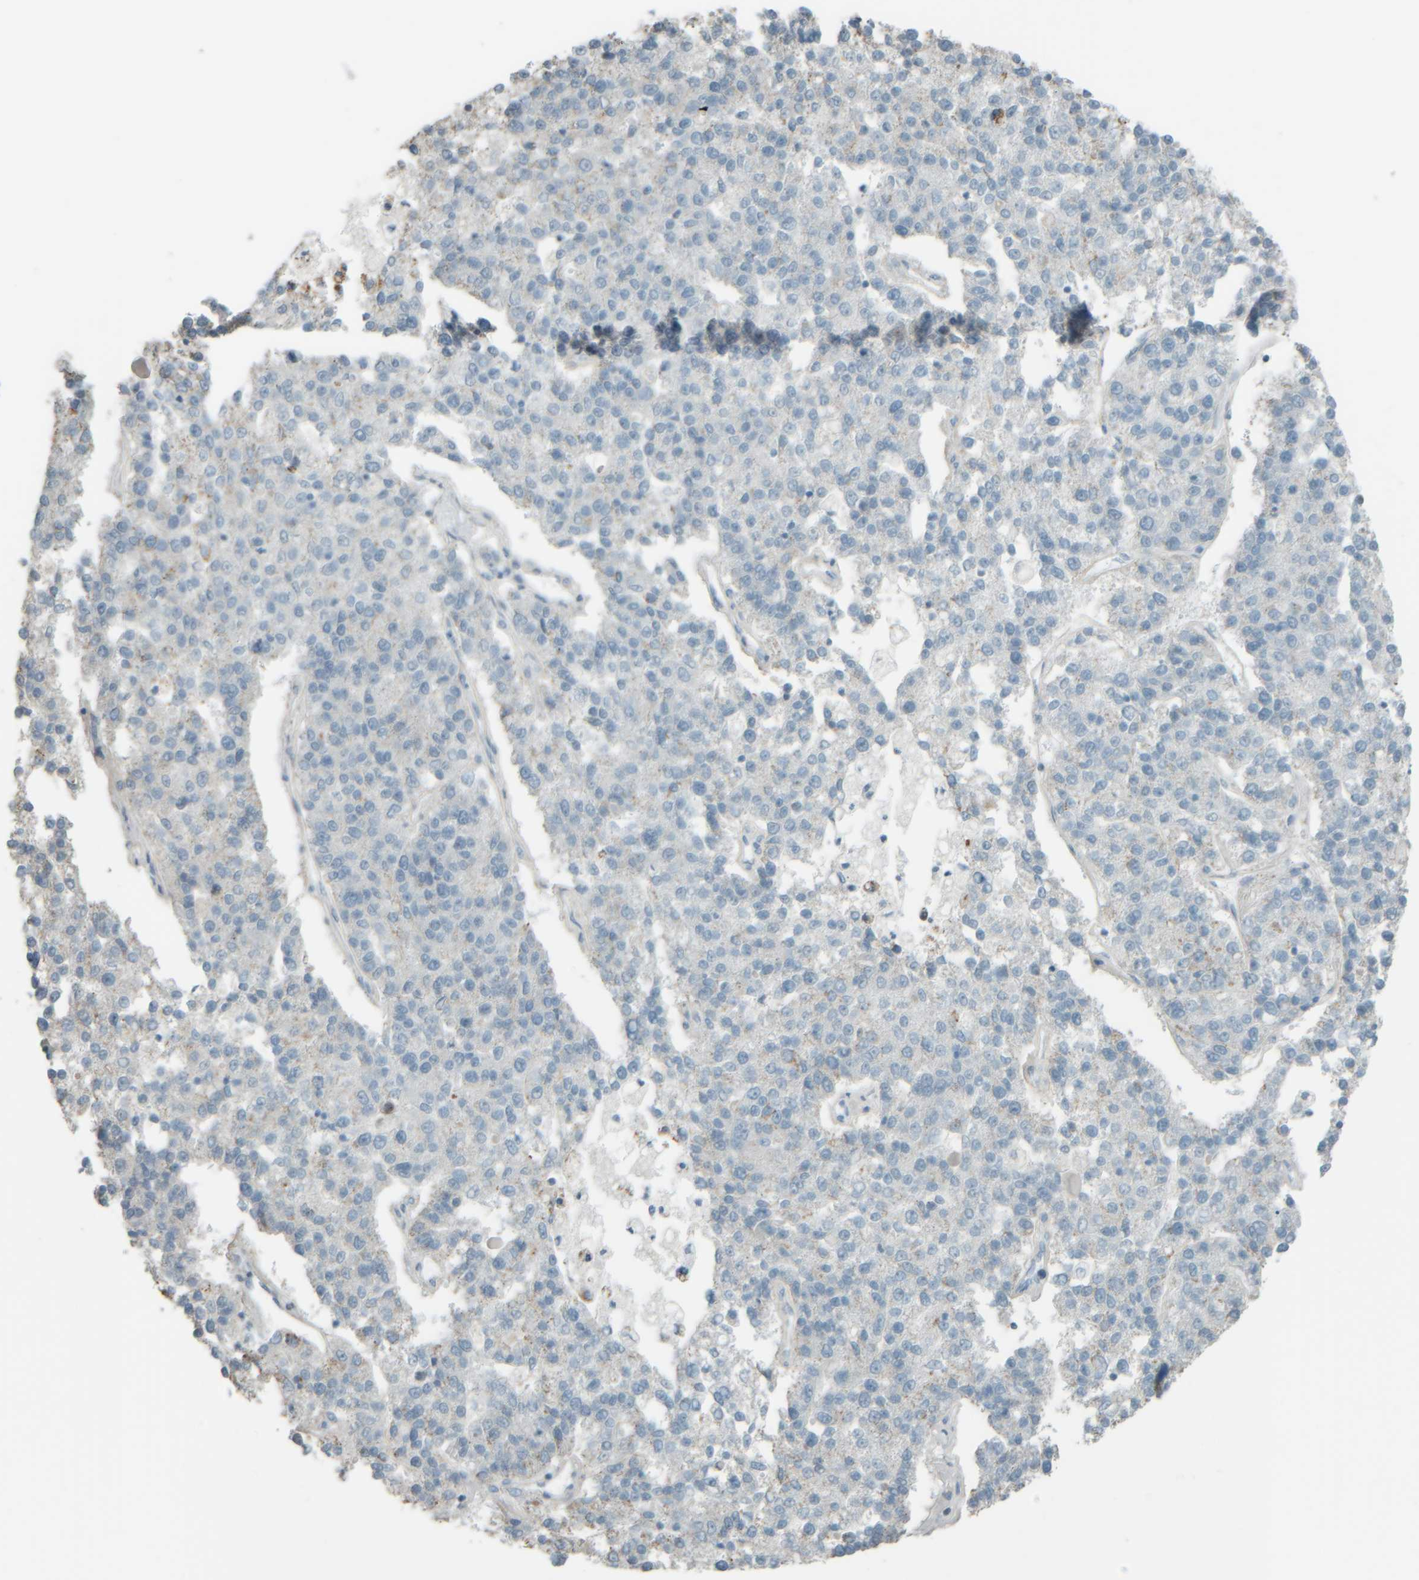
{"staining": {"intensity": "negative", "quantity": "none", "location": "none"}, "tissue": "pancreatic cancer", "cell_type": "Tumor cells", "image_type": "cancer", "snomed": [{"axis": "morphology", "description": "Adenocarcinoma, NOS"}, {"axis": "topography", "description": "Pancreas"}], "caption": "DAB immunohistochemical staining of human pancreatic adenocarcinoma demonstrates no significant expression in tumor cells.", "gene": "PTGES3L-AARSD1", "patient": {"sex": "female", "age": 61}}